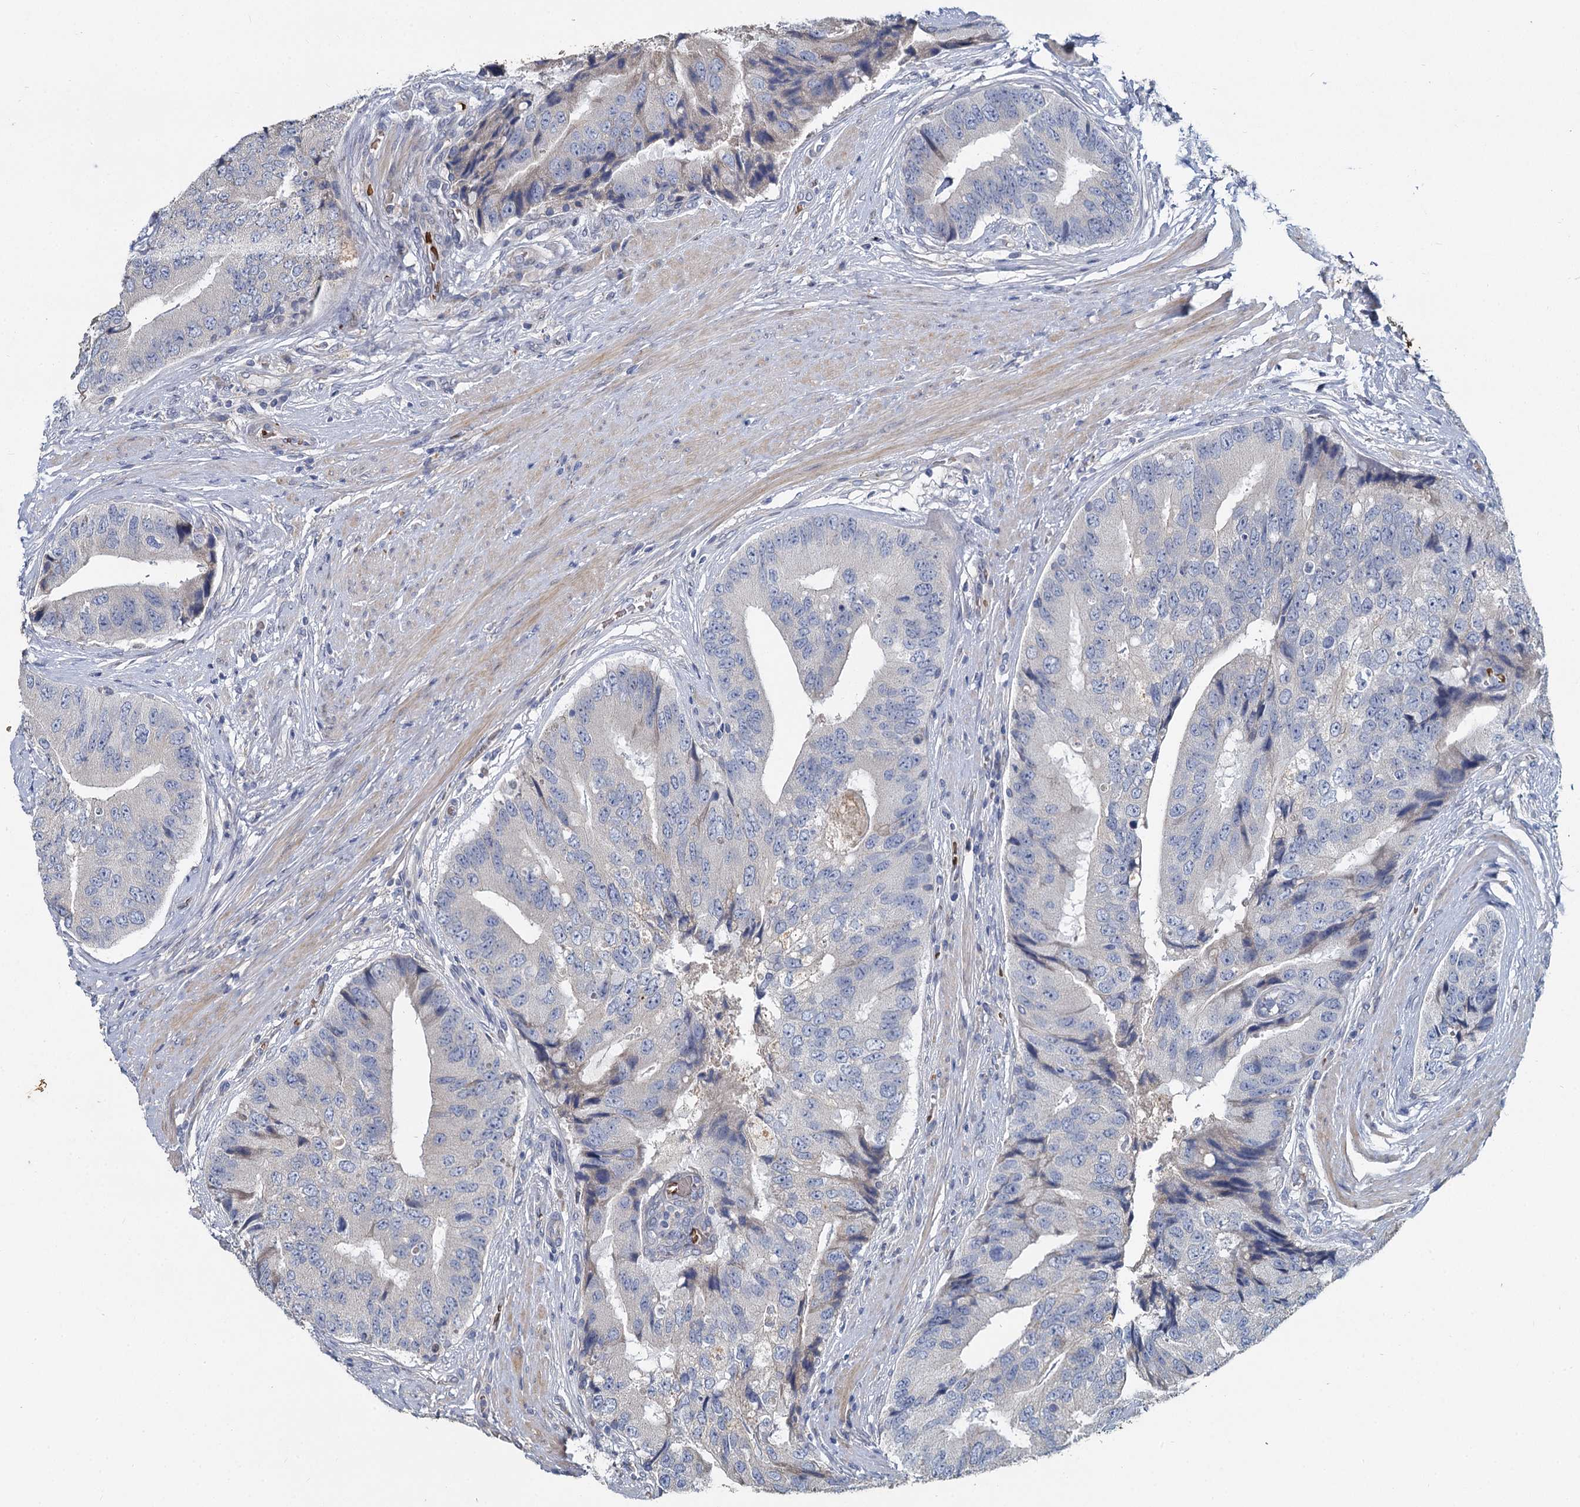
{"staining": {"intensity": "negative", "quantity": "none", "location": "none"}, "tissue": "prostate cancer", "cell_type": "Tumor cells", "image_type": "cancer", "snomed": [{"axis": "morphology", "description": "Adenocarcinoma, High grade"}, {"axis": "topography", "description": "Prostate"}], "caption": "DAB immunohistochemical staining of prostate adenocarcinoma (high-grade) displays no significant positivity in tumor cells.", "gene": "TCTN2", "patient": {"sex": "male", "age": 70}}